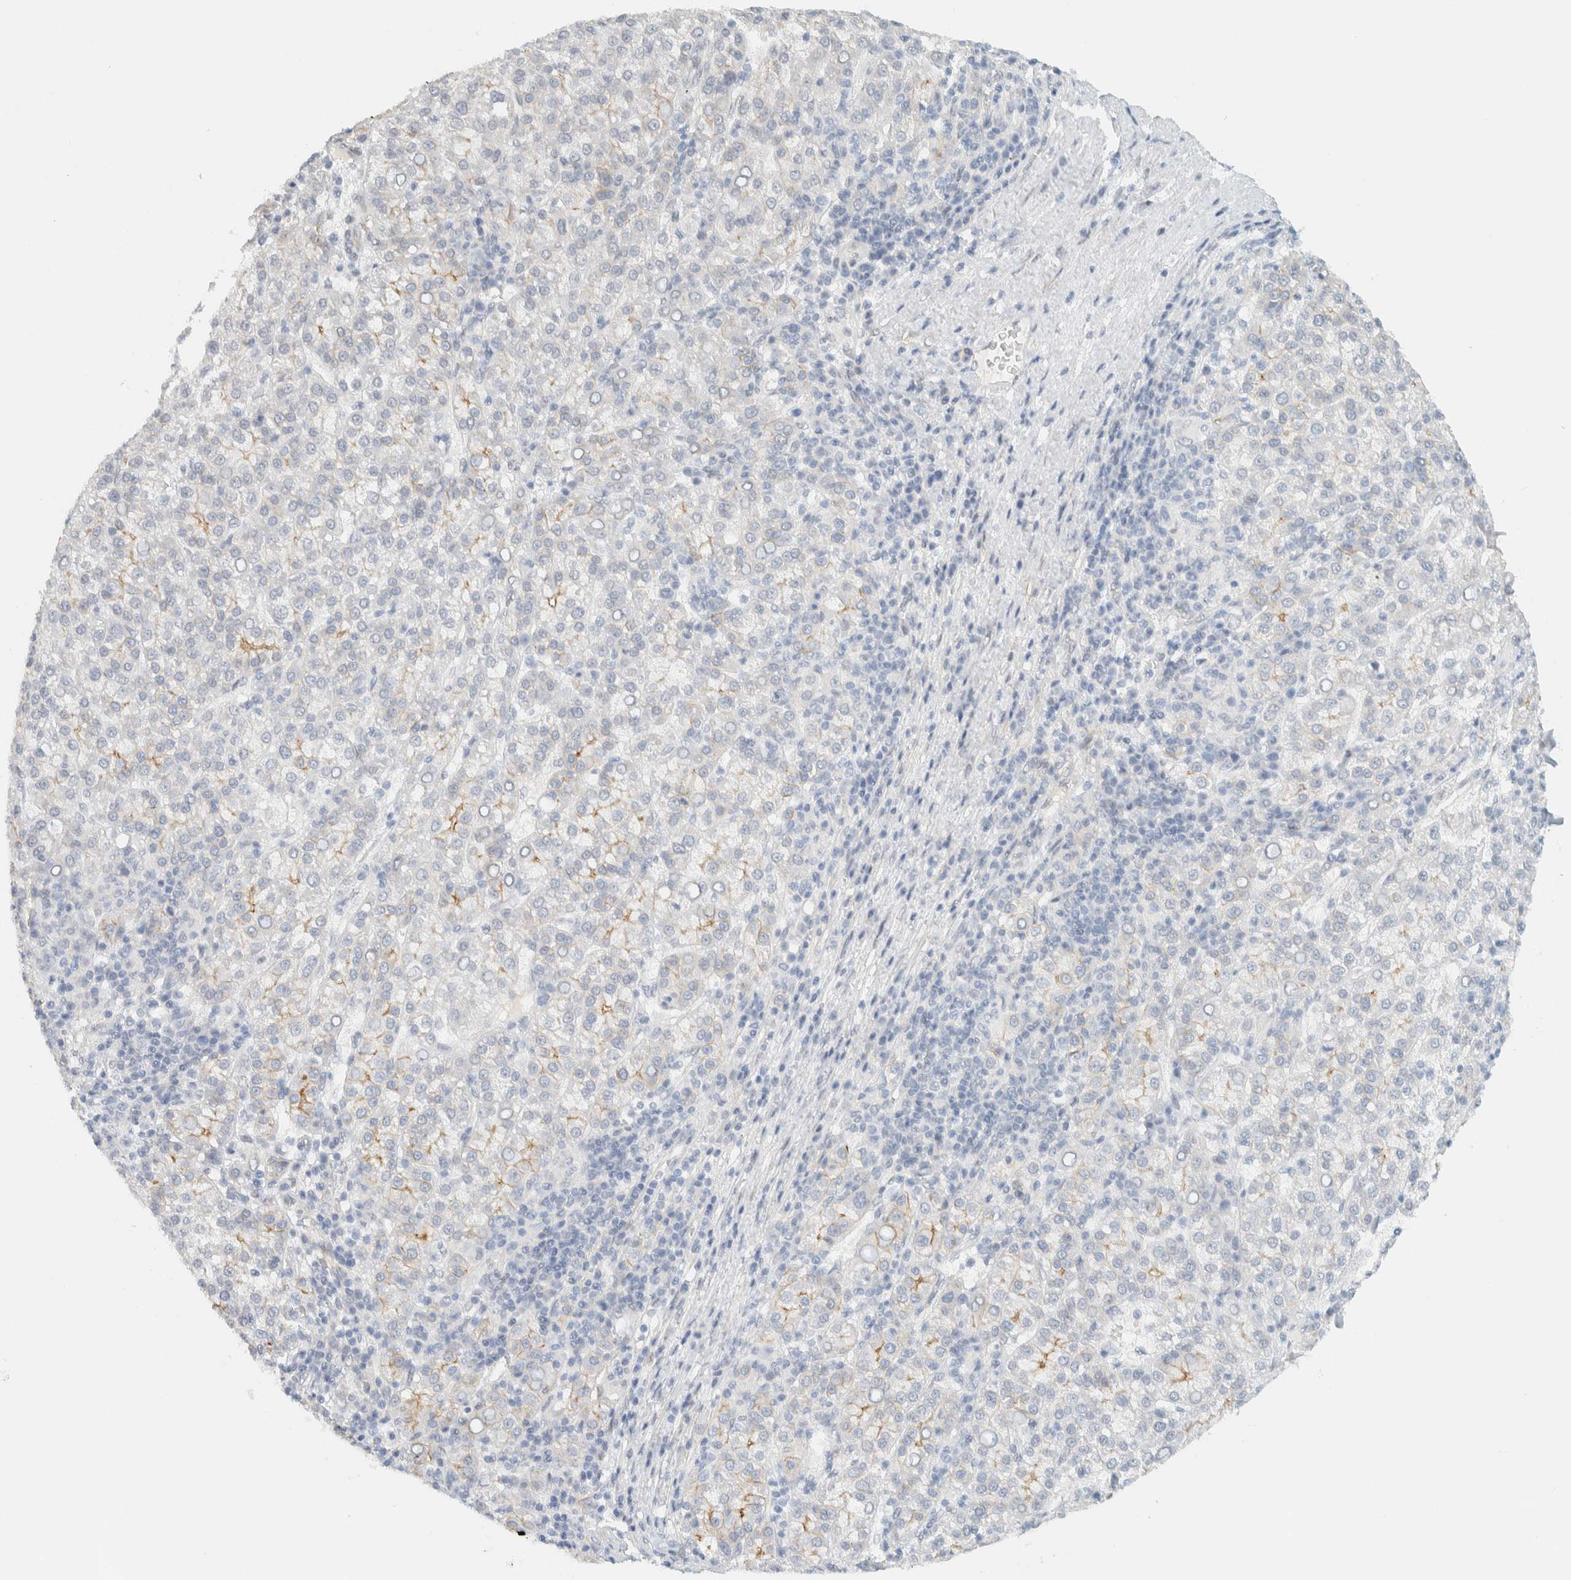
{"staining": {"intensity": "moderate", "quantity": "<25%", "location": "cytoplasmic/membranous"}, "tissue": "liver cancer", "cell_type": "Tumor cells", "image_type": "cancer", "snomed": [{"axis": "morphology", "description": "Carcinoma, Hepatocellular, NOS"}, {"axis": "topography", "description": "Liver"}], "caption": "Immunohistochemistry photomicrograph of human hepatocellular carcinoma (liver) stained for a protein (brown), which demonstrates low levels of moderate cytoplasmic/membranous expression in approximately <25% of tumor cells.", "gene": "C1QTNF12", "patient": {"sex": "female", "age": 58}}